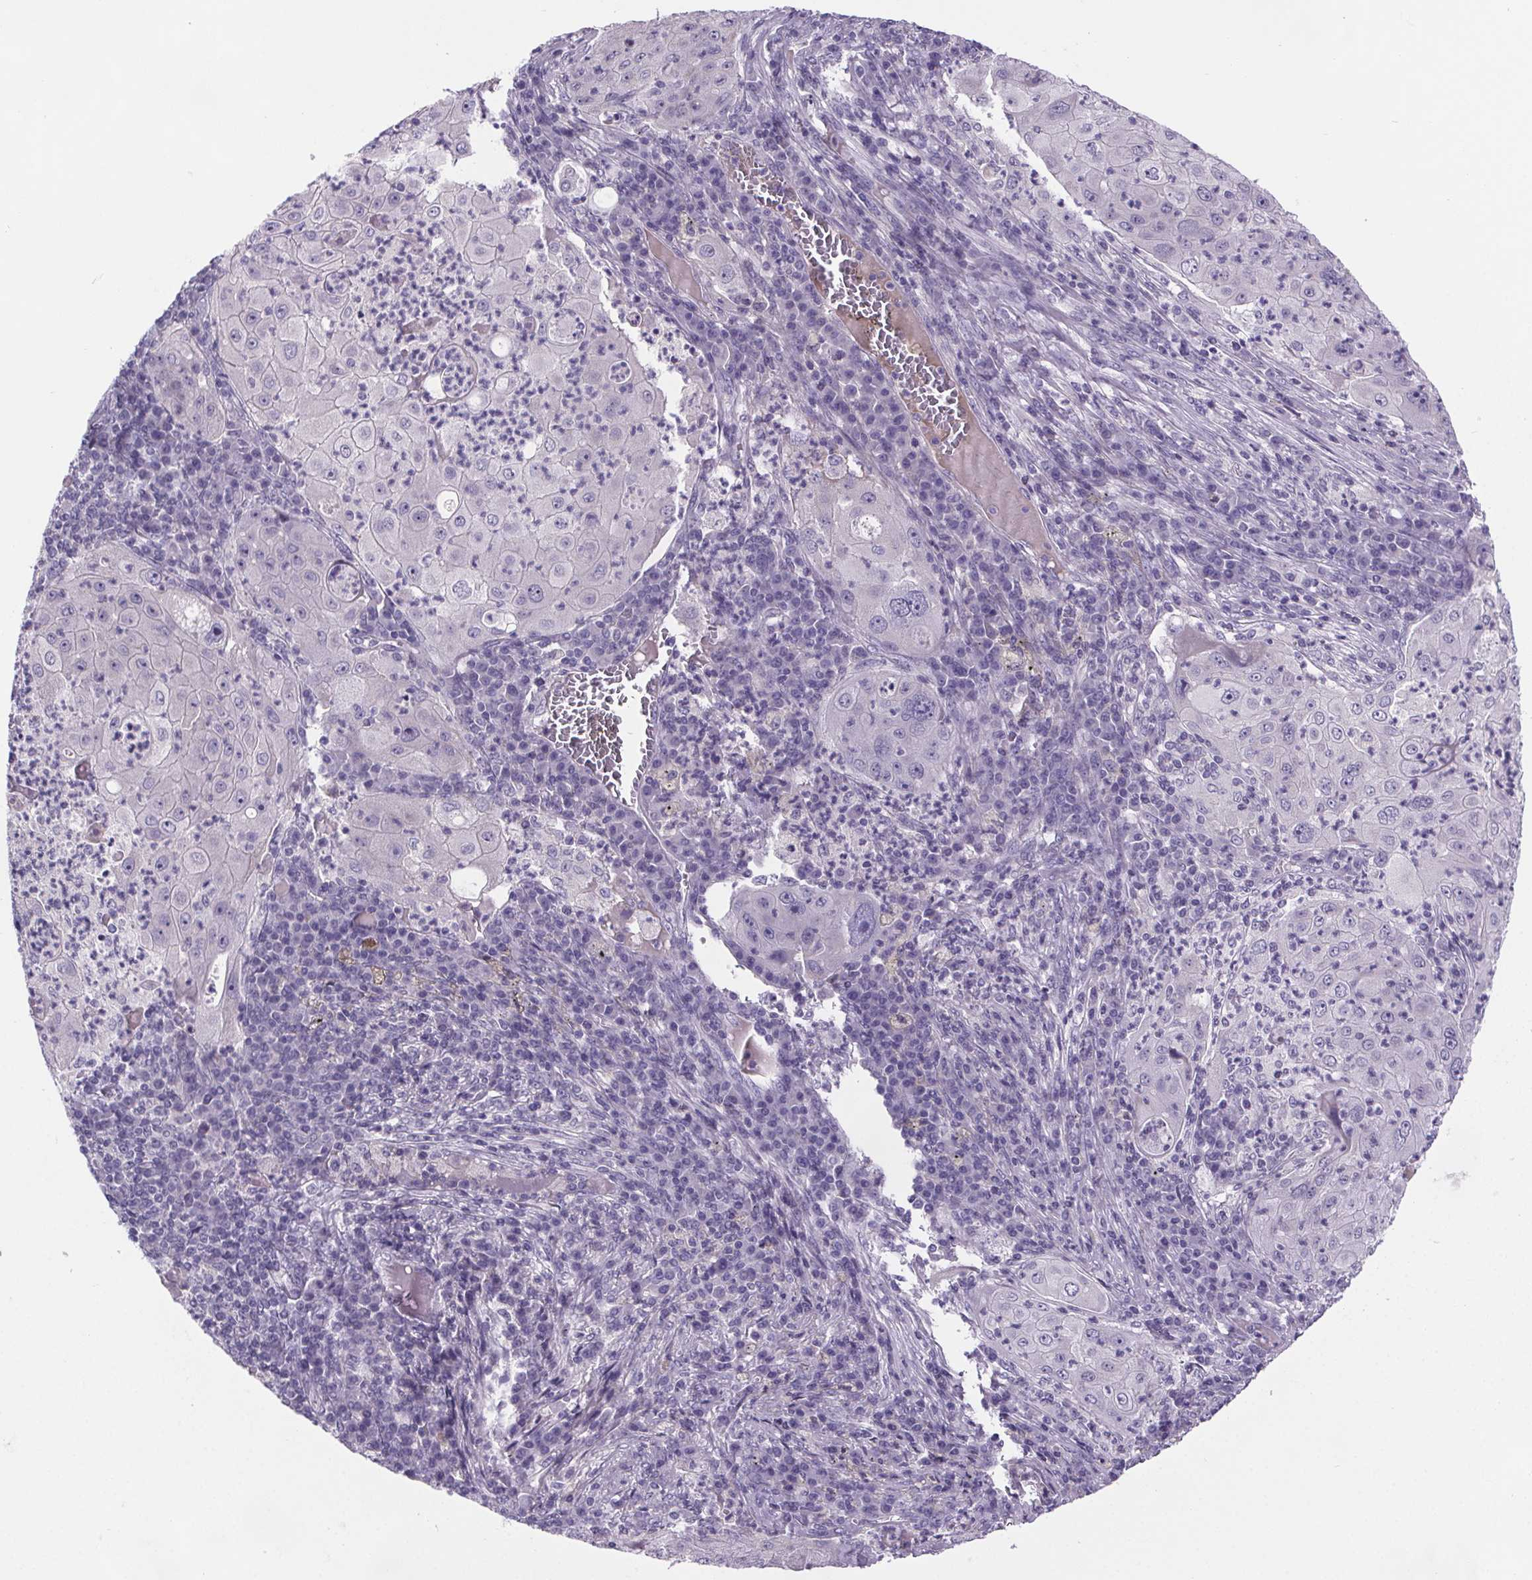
{"staining": {"intensity": "negative", "quantity": "none", "location": "none"}, "tissue": "lung cancer", "cell_type": "Tumor cells", "image_type": "cancer", "snomed": [{"axis": "morphology", "description": "Squamous cell carcinoma, NOS"}, {"axis": "topography", "description": "Lung"}], "caption": "The image displays no significant staining in tumor cells of squamous cell carcinoma (lung).", "gene": "CUBN", "patient": {"sex": "female", "age": 59}}